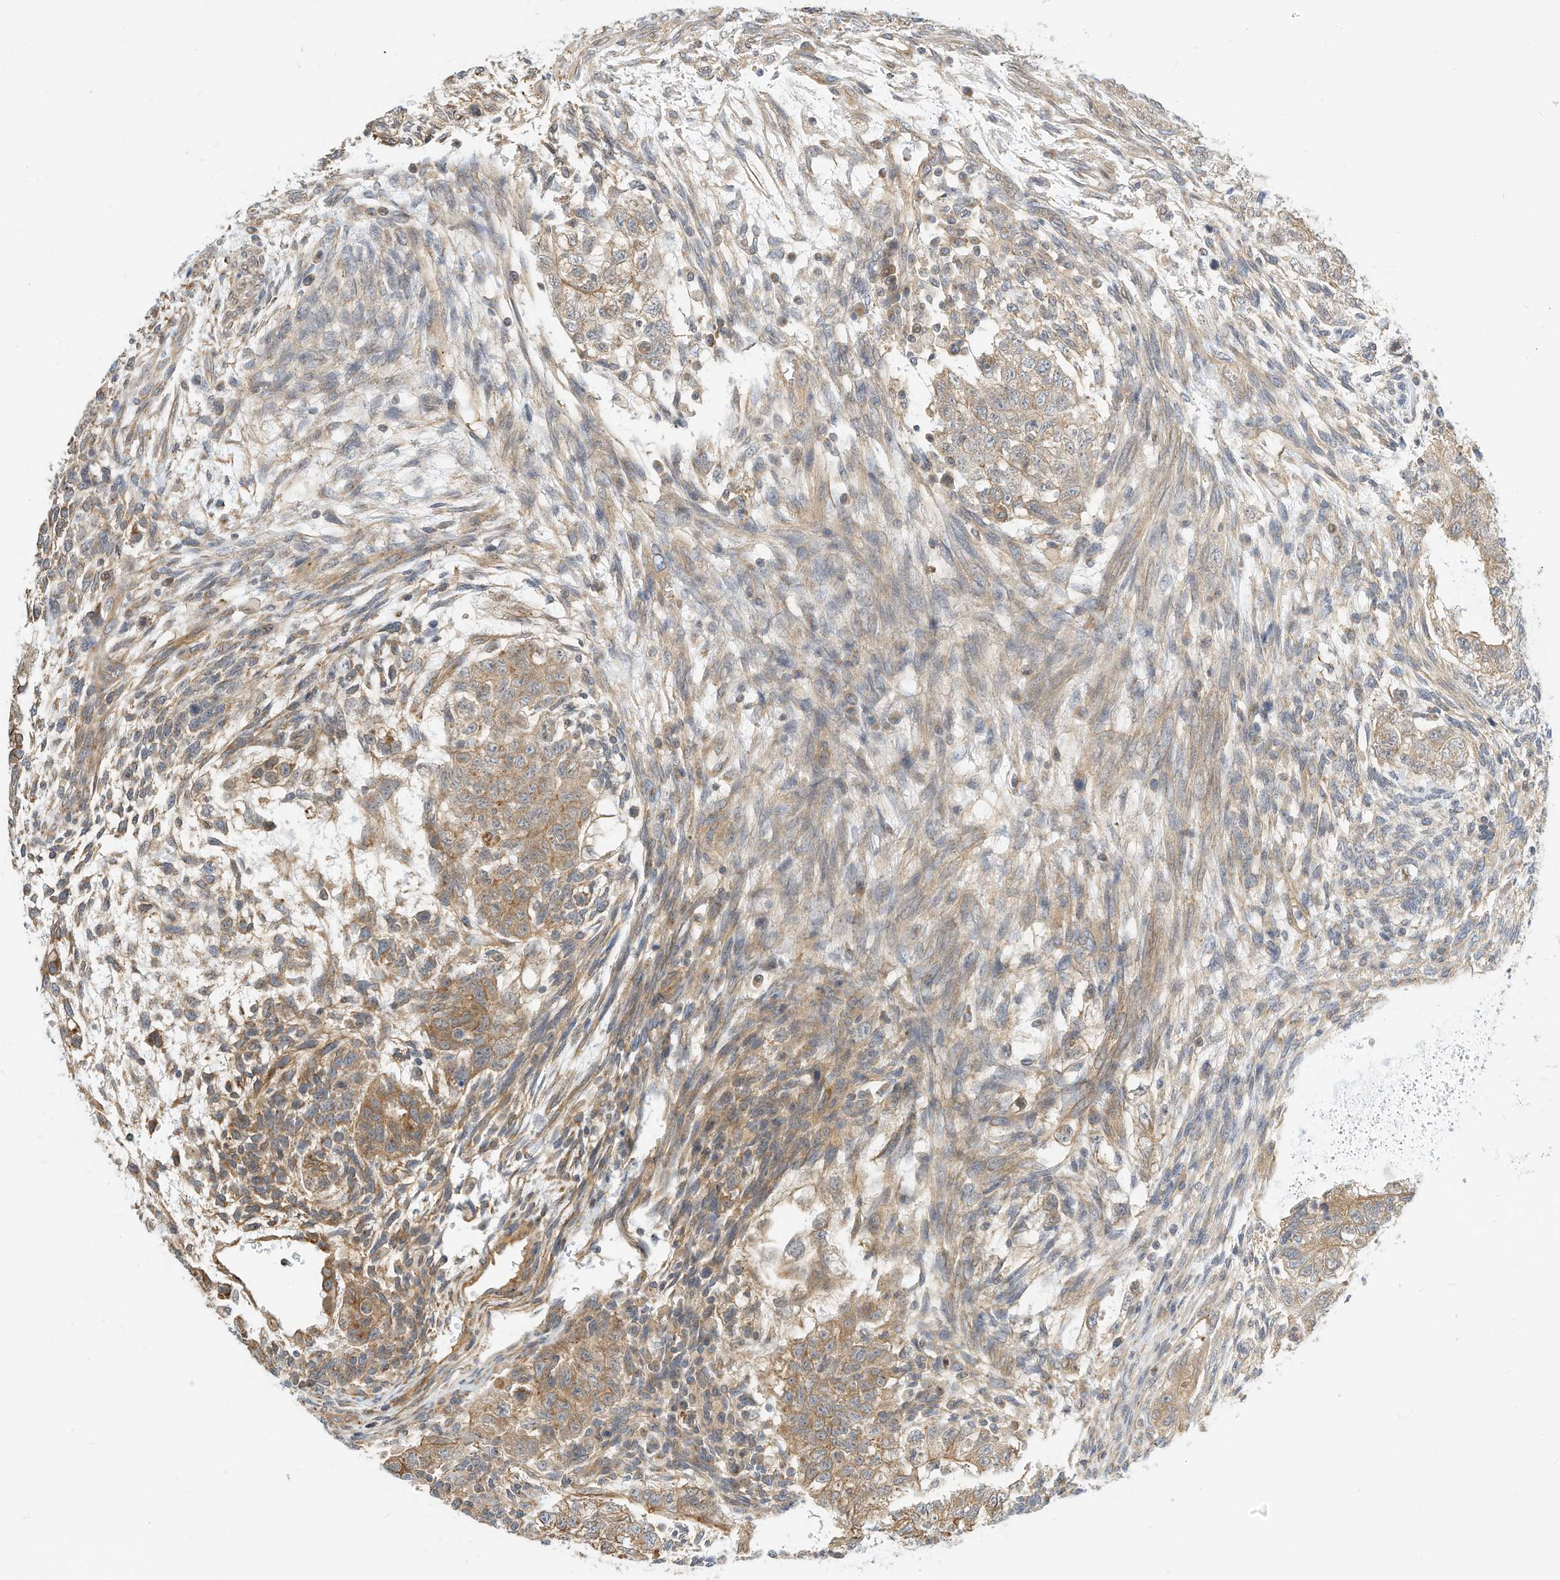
{"staining": {"intensity": "moderate", "quantity": ">75%", "location": "cytoplasmic/membranous"}, "tissue": "testis cancer", "cell_type": "Tumor cells", "image_type": "cancer", "snomed": [{"axis": "morphology", "description": "Carcinoma, Embryonal, NOS"}, {"axis": "topography", "description": "Testis"}], "caption": "Human embryonal carcinoma (testis) stained with a protein marker displays moderate staining in tumor cells.", "gene": "OFD1", "patient": {"sex": "male", "age": 37}}